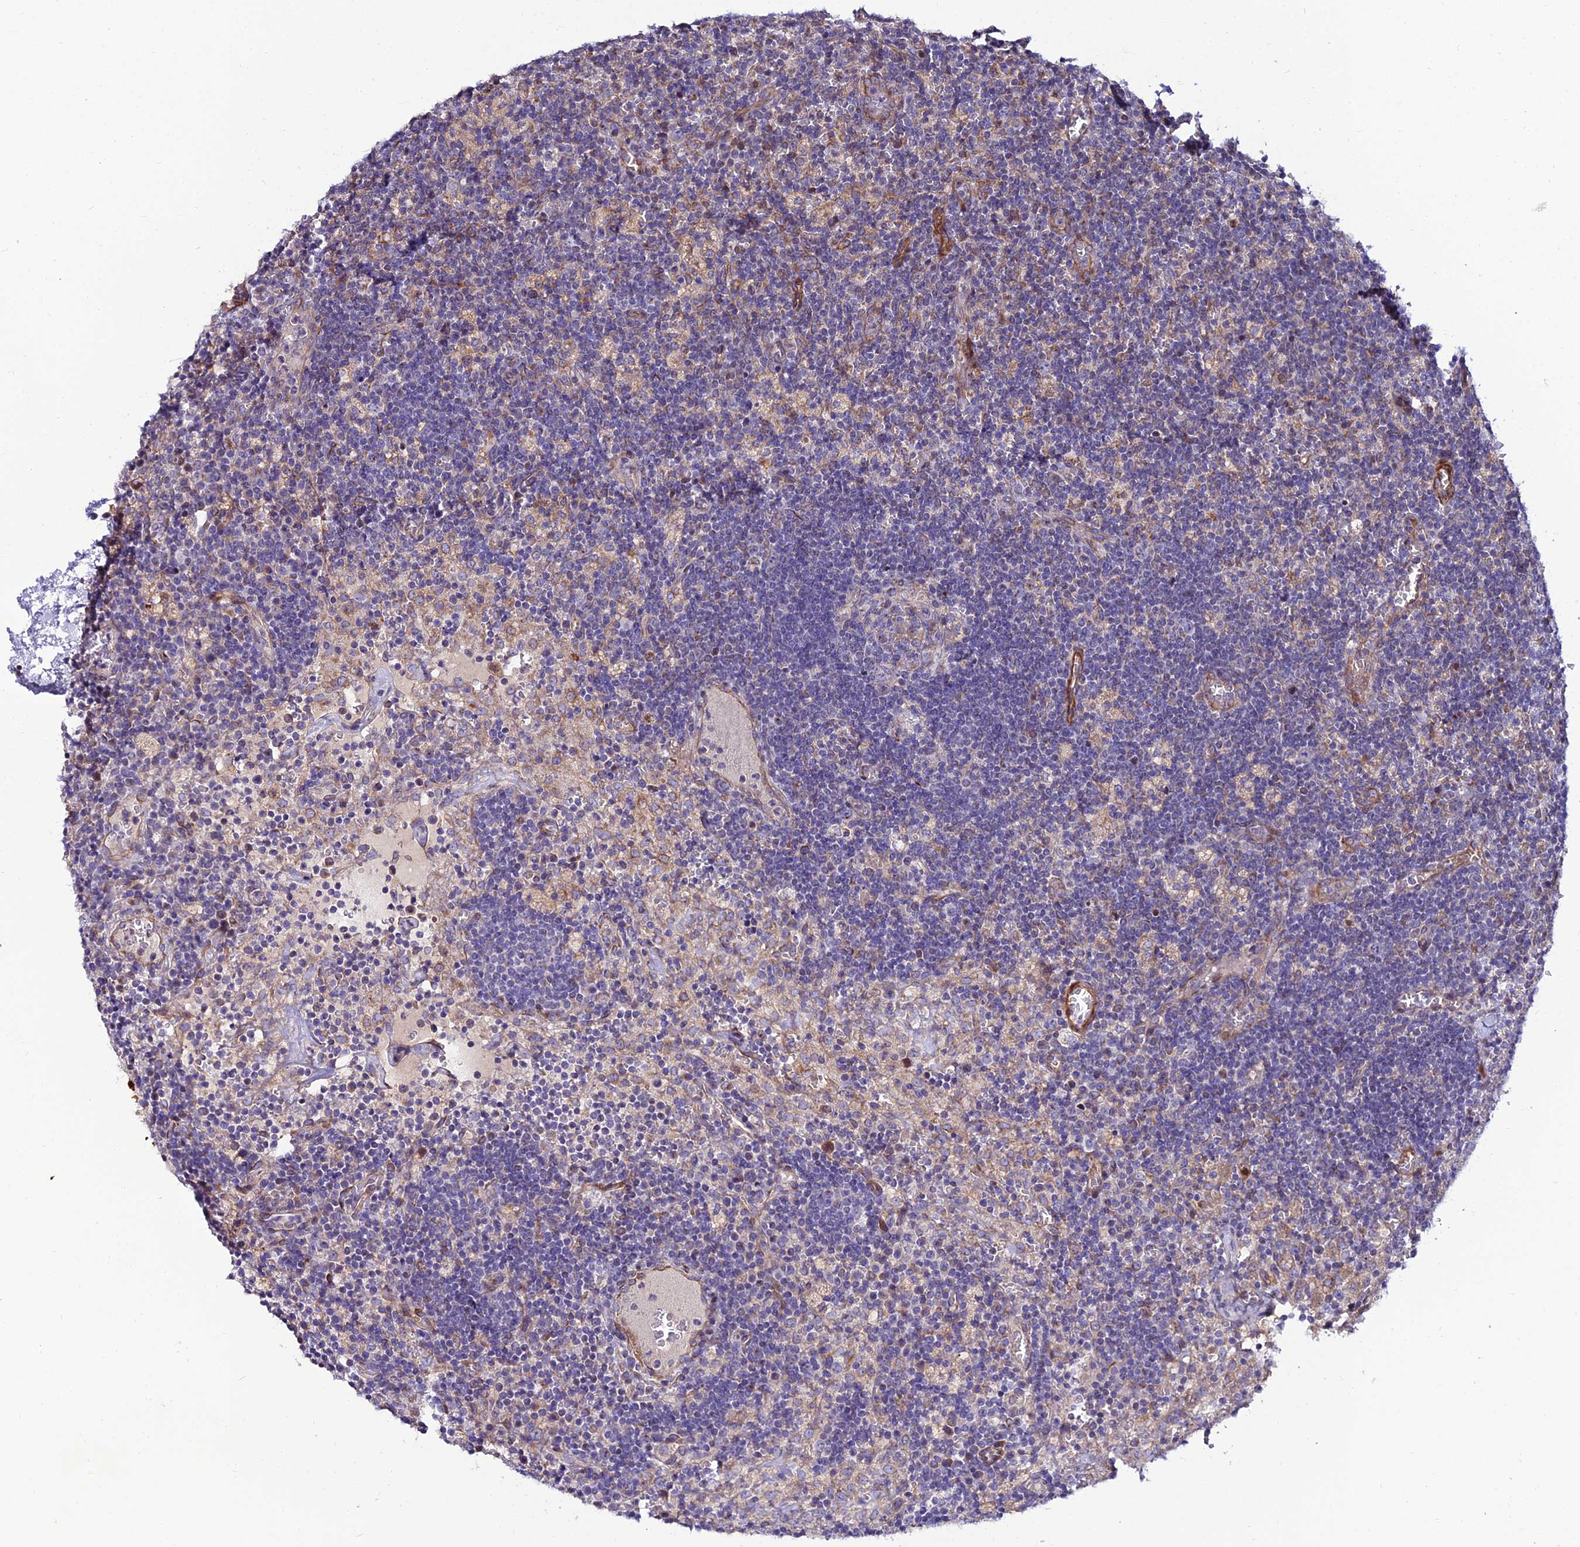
{"staining": {"intensity": "negative", "quantity": "none", "location": "none"}, "tissue": "lymph node", "cell_type": "Germinal center cells", "image_type": "normal", "snomed": [{"axis": "morphology", "description": "Normal tissue, NOS"}, {"axis": "topography", "description": "Lymph node"}], "caption": "A micrograph of lymph node stained for a protein displays no brown staining in germinal center cells.", "gene": "ARL6IP1", "patient": {"sex": "male", "age": 58}}